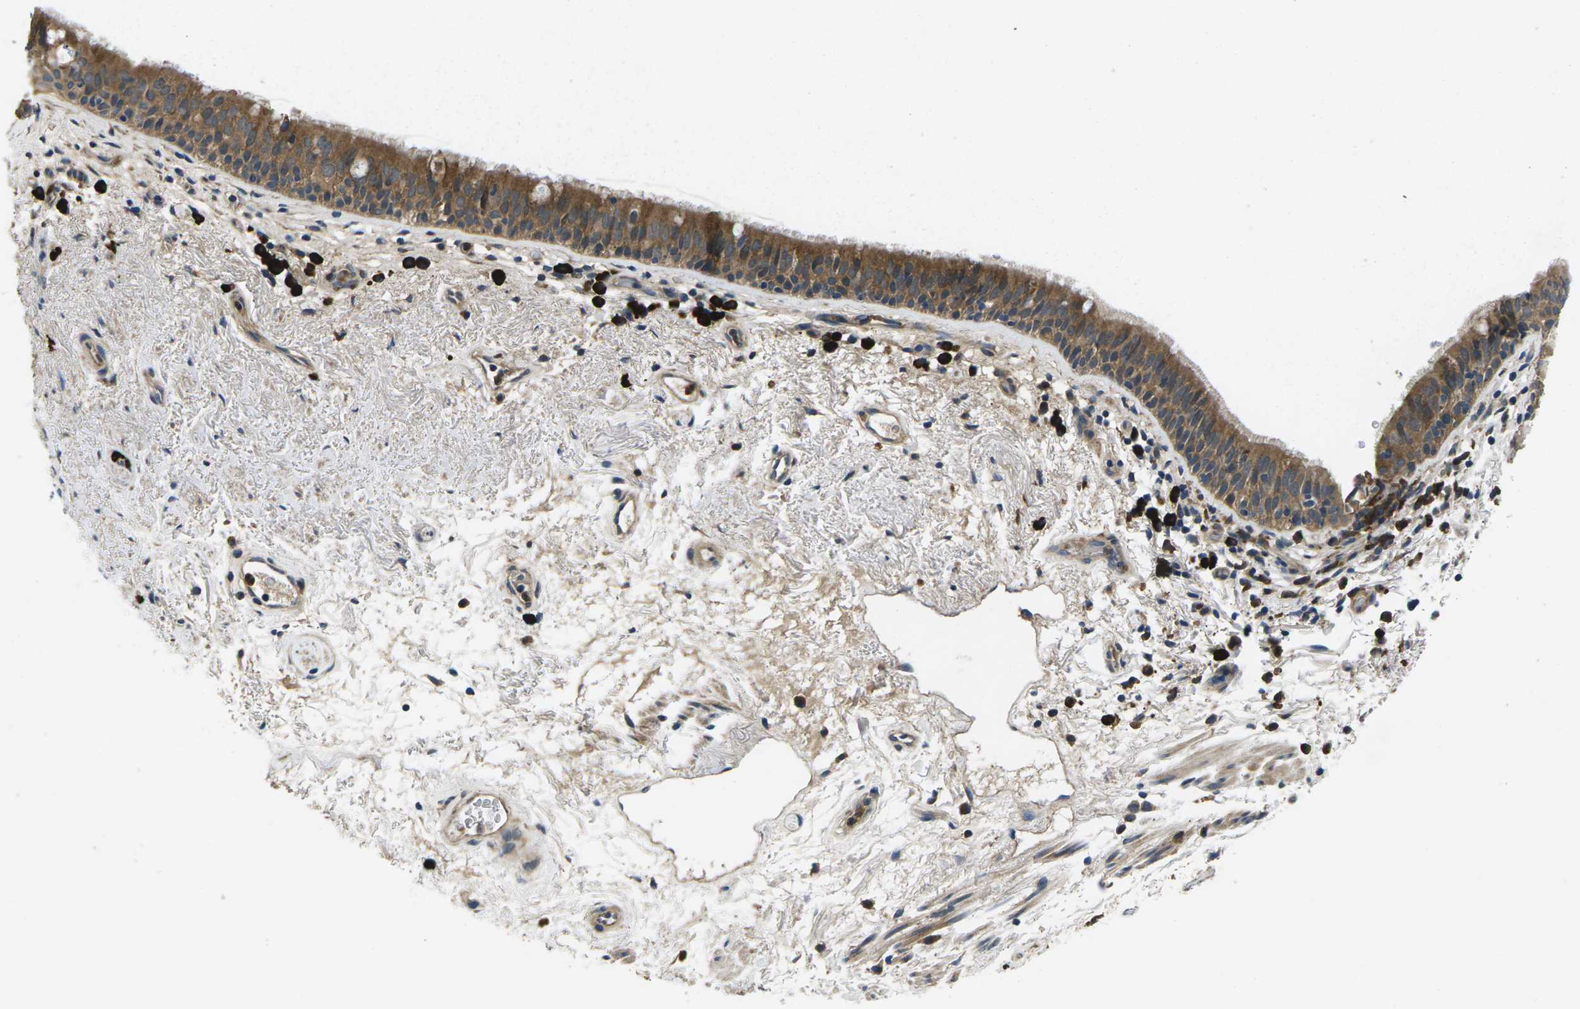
{"staining": {"intensity": "moderate", "quantity": ">75%", "location": "cytoplasmic/membranous"}, "tissue": "bronchus", "cell_type": "Respiratory epithelial cells", "image_type": "normal", "snomed": [{"axis": "morphology", "description": "Normal tissue, NOS"}, {"axis": "morphology", "description": "Inflammation, NOS"}, {"axis": "topography", "description": "Cartilage tissue"}, {"axis": "topography", "description": "Bronchus"}], "caption": "Approximately >75% of respiratory epithelial cells in unremarkable bronchus exhibit moderate cytoplasmic/membranous protein expression as visualized by brown immunohistochemical staining.", "gene": "PLCE1", "patient": {"sex": "male", "age": 77}}